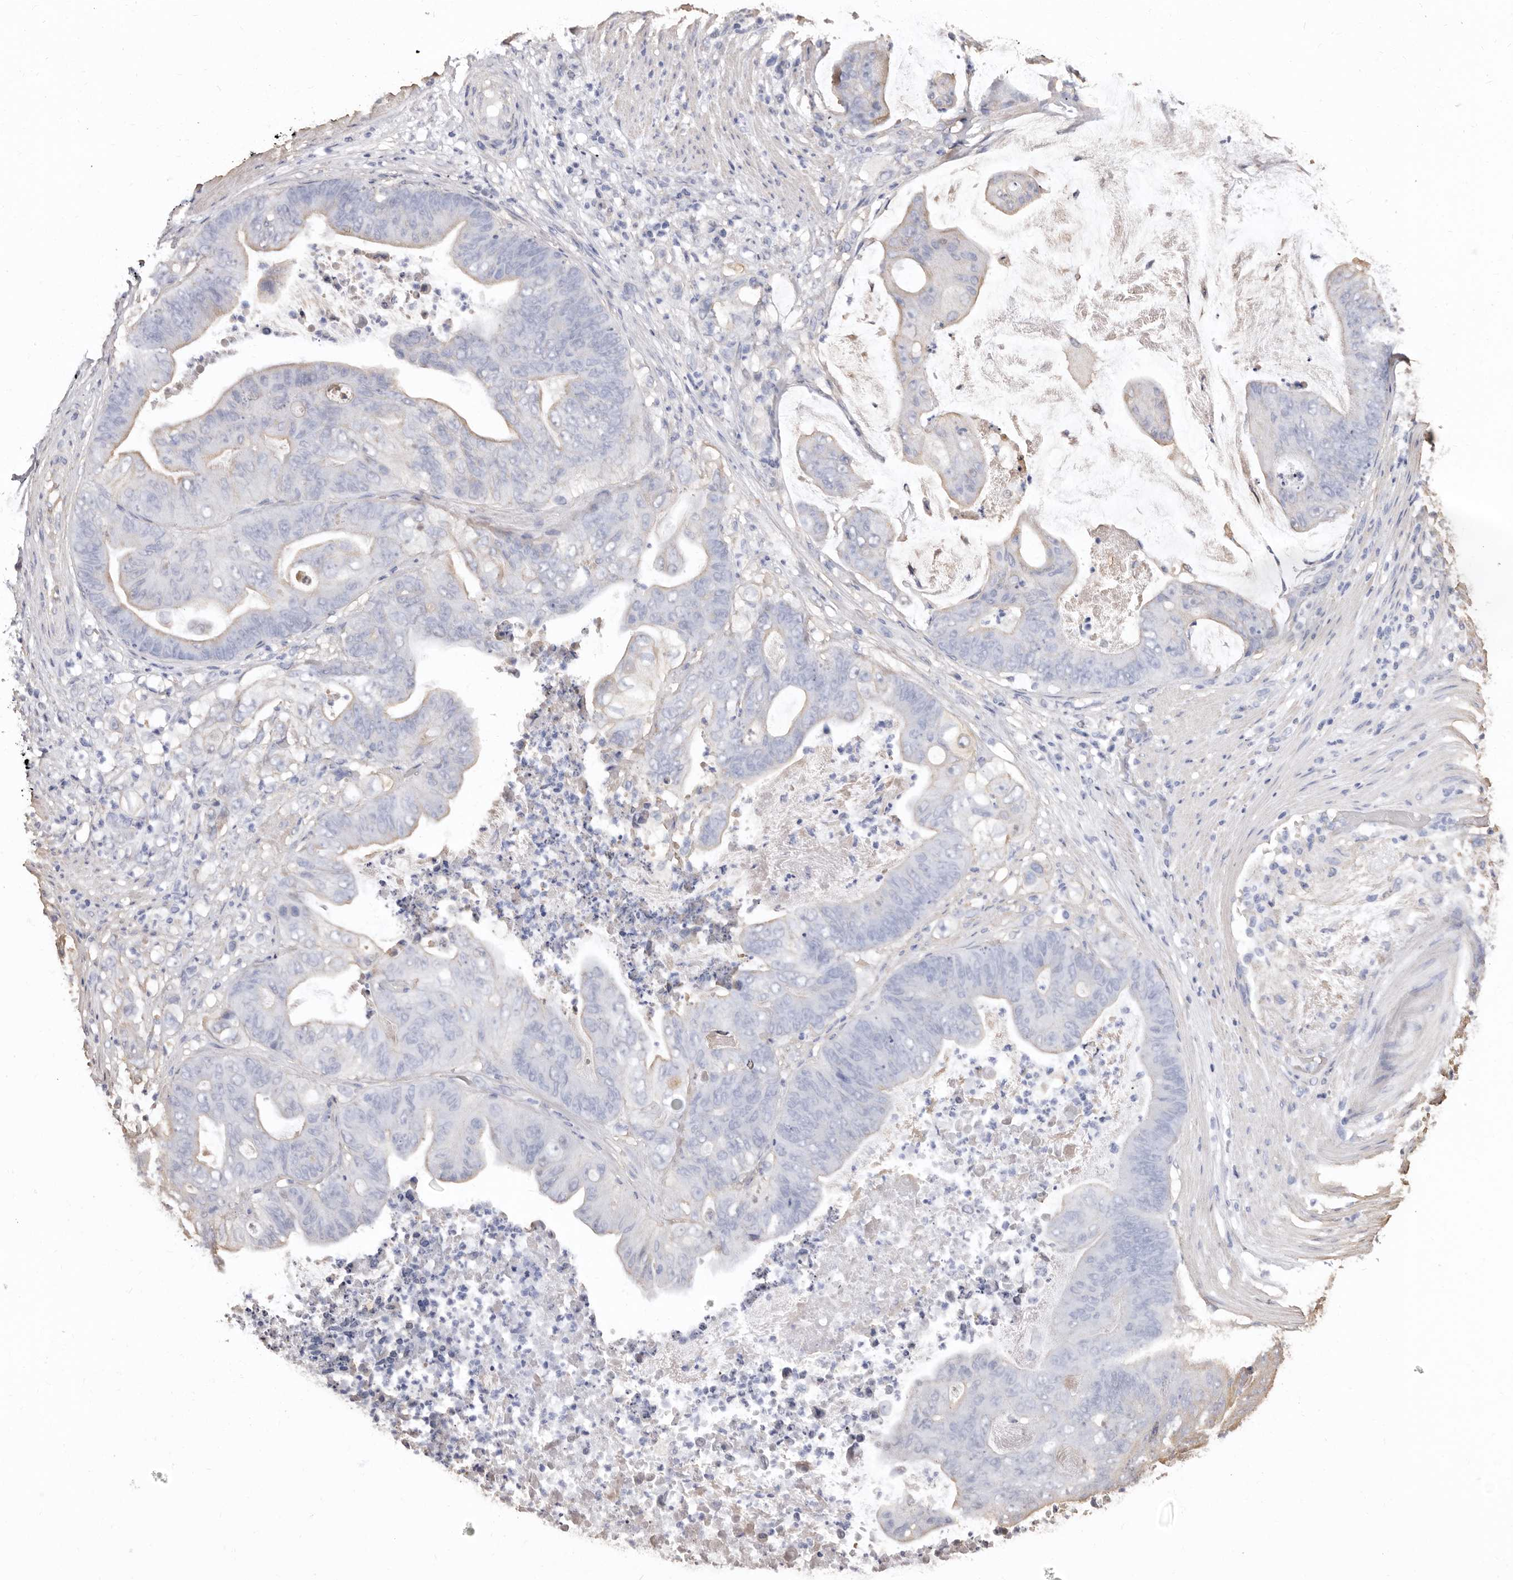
{"staining": {"intensity": "weak", "quantity": "<25%", "location": "cytoplasmic/membranous"}, "tissue": "stomach cancer", "cell_type": "Tumor cells", "image_type": "cancer", "snomed": [{"axis": "morphology", "description": "Adenocarcinoma, NOS"}, {"axis": "topography", "description": "Stomach"}], "caption": "This photomicrograph is of stomach adenocarcinoma stained with immunohistochemistry to label a protein in brown with the nuclei are counter-stained blue. There is no staining in tumor cells.", "gene": "COQ8B", "patient": {"sex": "female", "age": 73}}